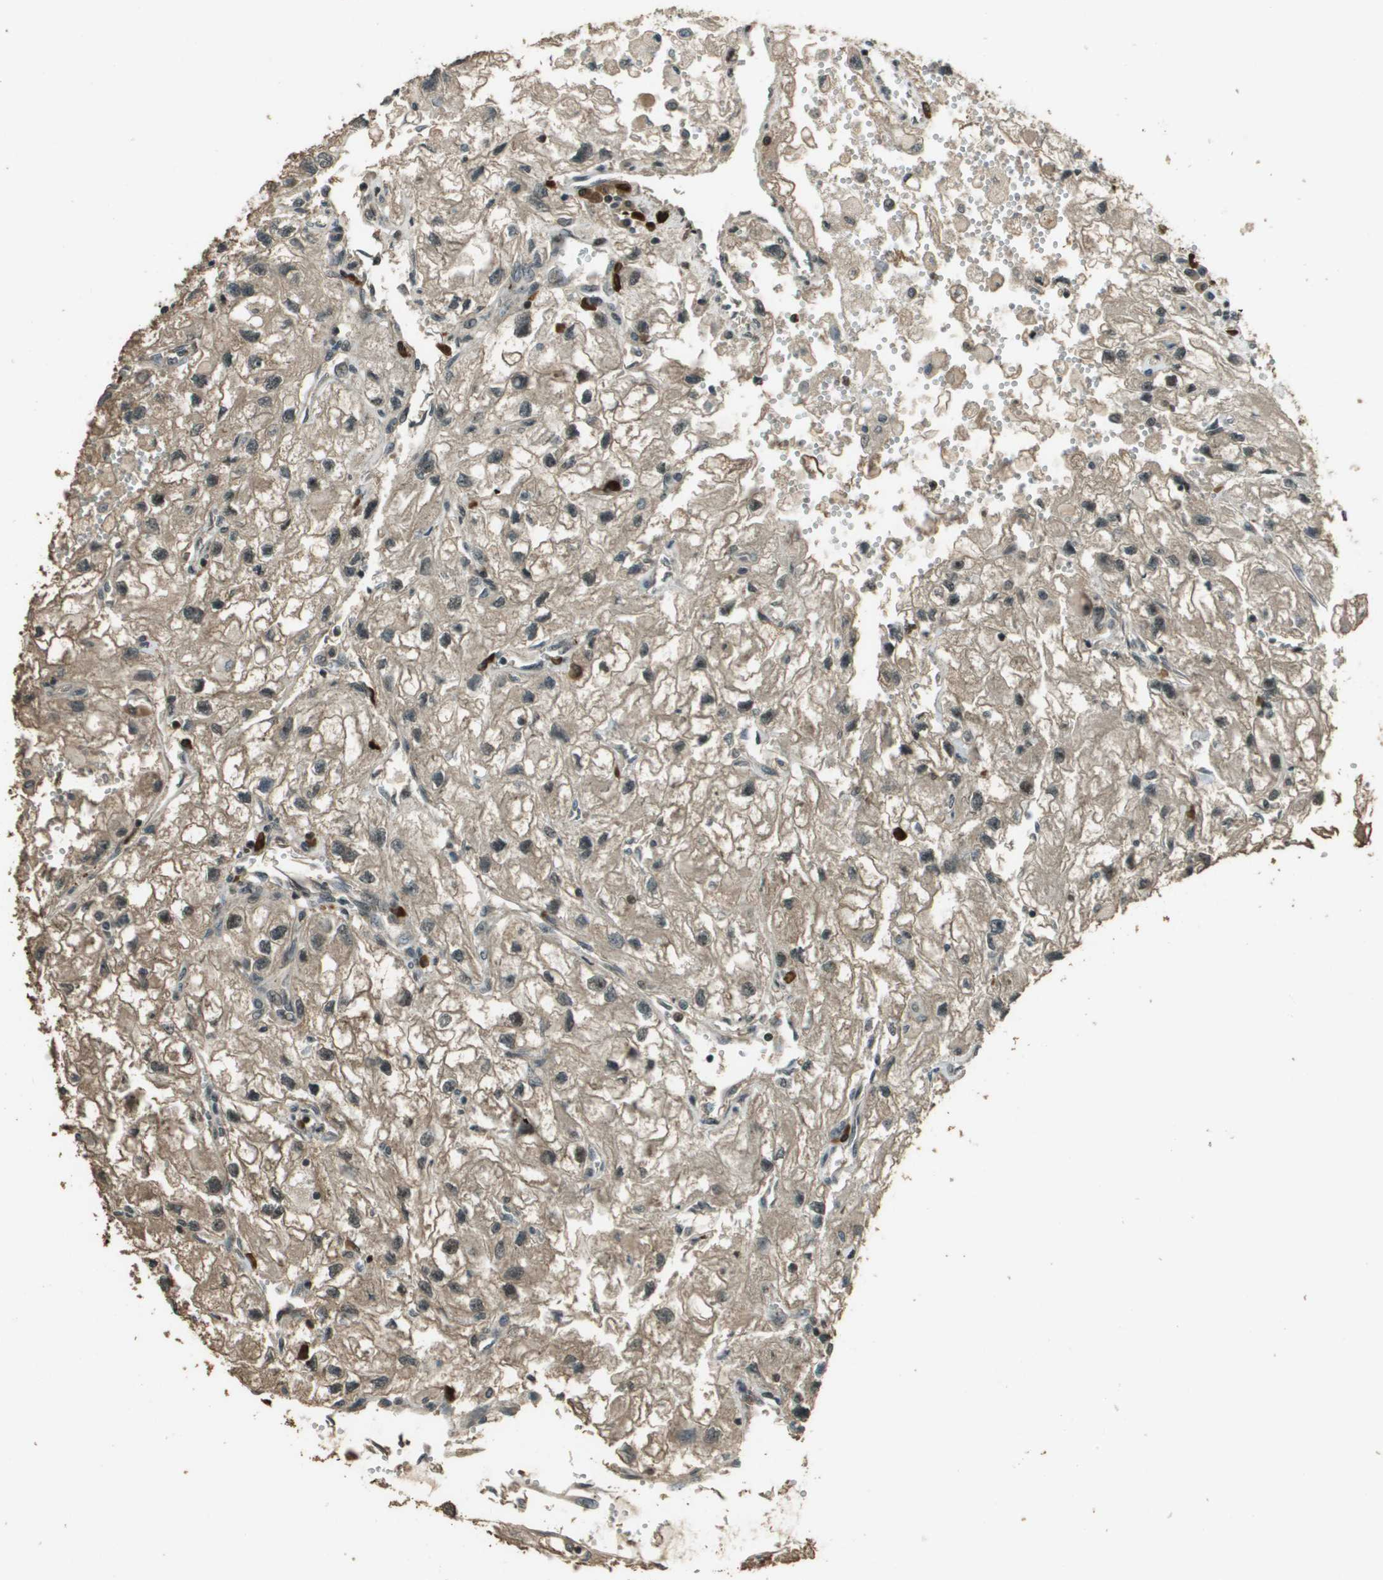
{"staining": {"intensity": "moderate", "quantity": ">75%", "location": "cytoplasmic/membranous"}, "tissue": "renal cancer", "cell_type": "Tumor cells", "image_type": "cancer", "snomed": [{"axis": "morphology", "description": "Adenocarcinoma, NOS"}, {"axis": "topography", "description": "Kidney"}], "caption": "Human adenocarcinoma (renal) stained with a brown dye demonstrates moderate cytoplasmic/membranous positive positivity in approximately >75% of tumor cells.", "gene": "SDC3", "patient": {"sex": "female", "age": 70}}